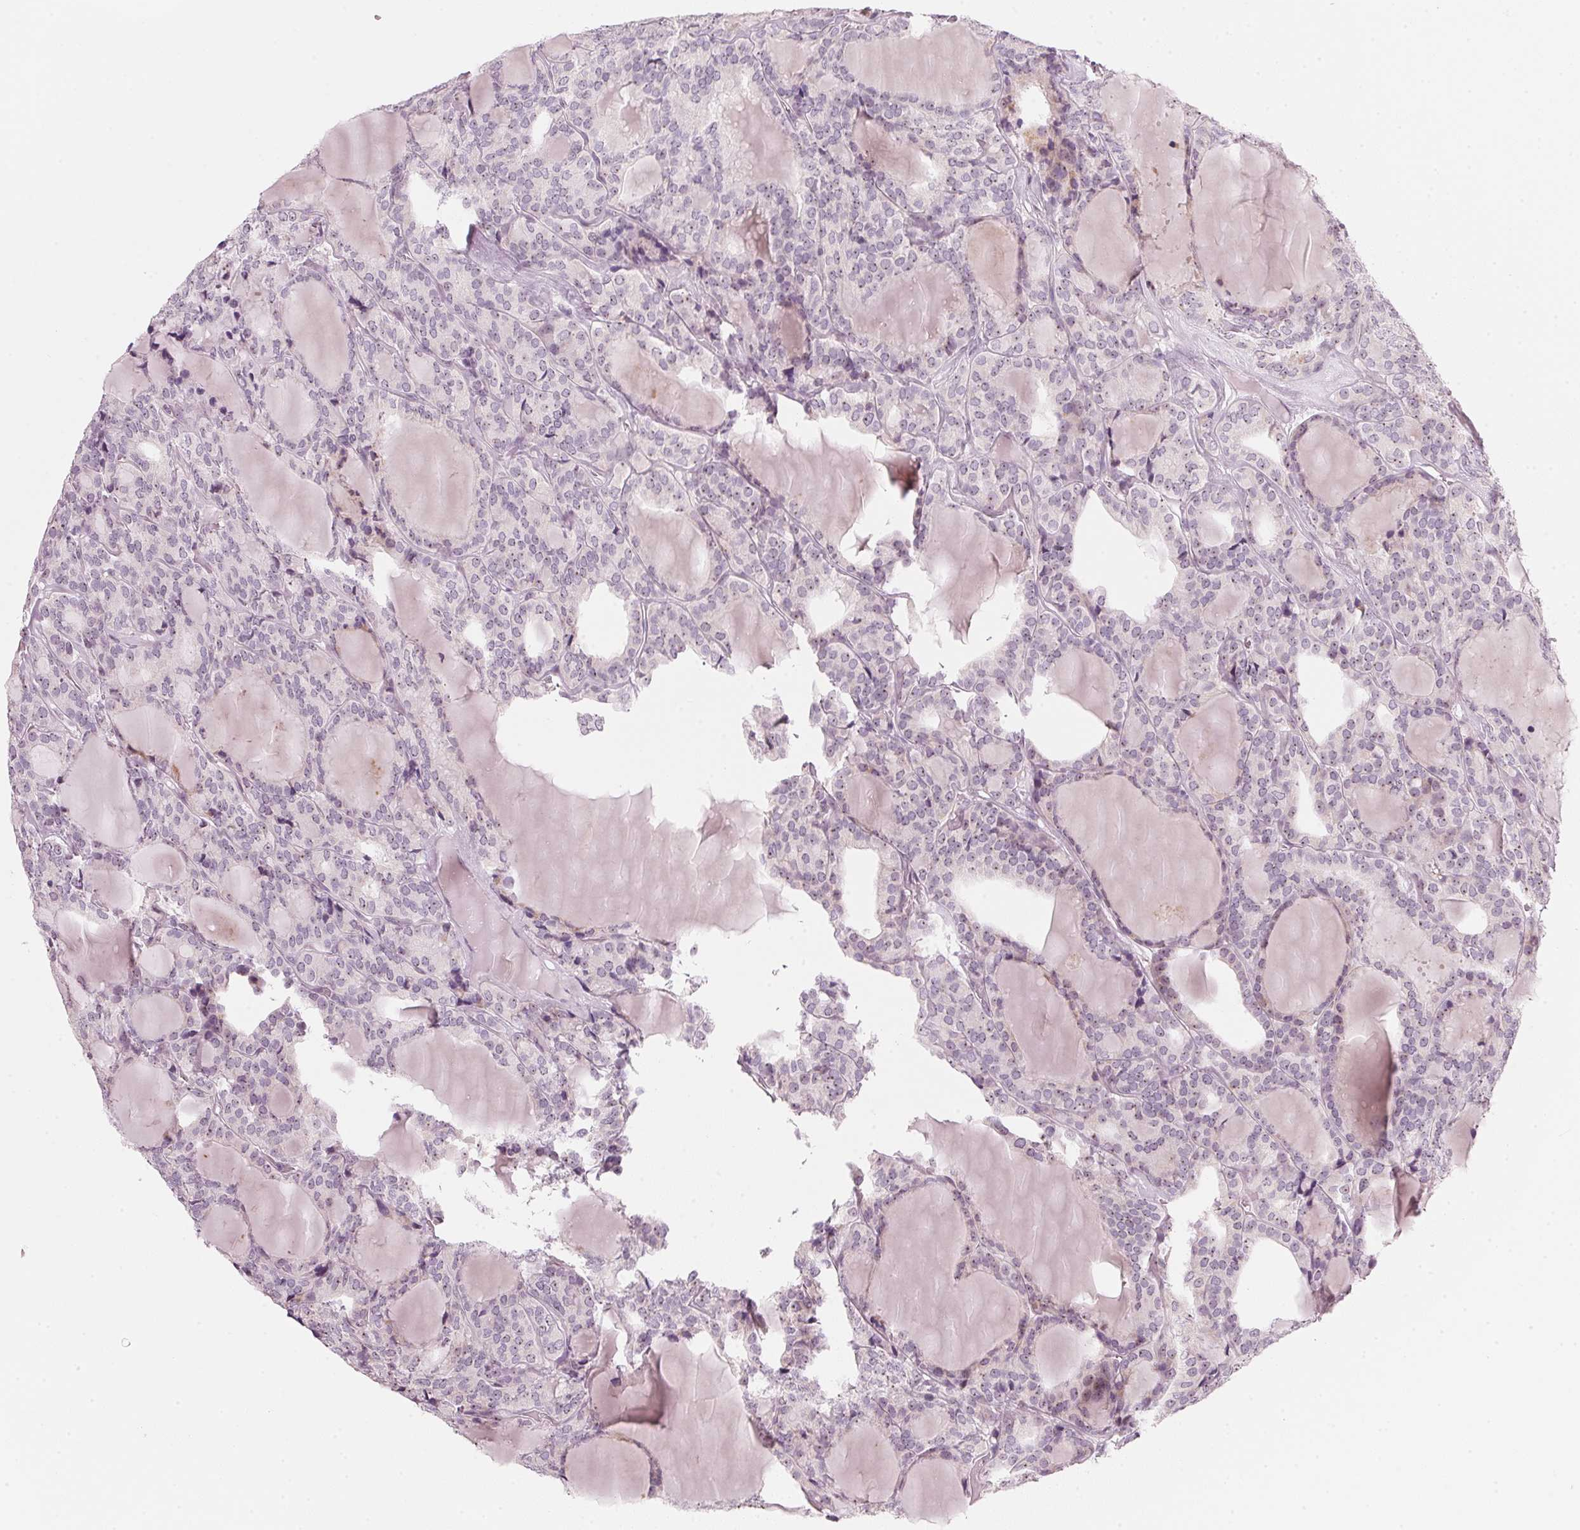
{"staining": {"intensity": "weak", "quantity": "<25%", "location": "nuclear"}, "tissue": "thyroid cancer", "cell_type": "Tumor cells", "image_type": "cancer", "snomed": [{"axis": "morphology", "description": "Follicular adenoma carcinoma, NOS"}, {"axis": "topography", "description": "Thyroid gland"}], "caption": "Image shows no significant protein expression in tumor cells of thyroid cancer (follicular adenoma carcinoma).", "gene": "DNTTIP2", "patient": {"sex": "male", "age": 74}}